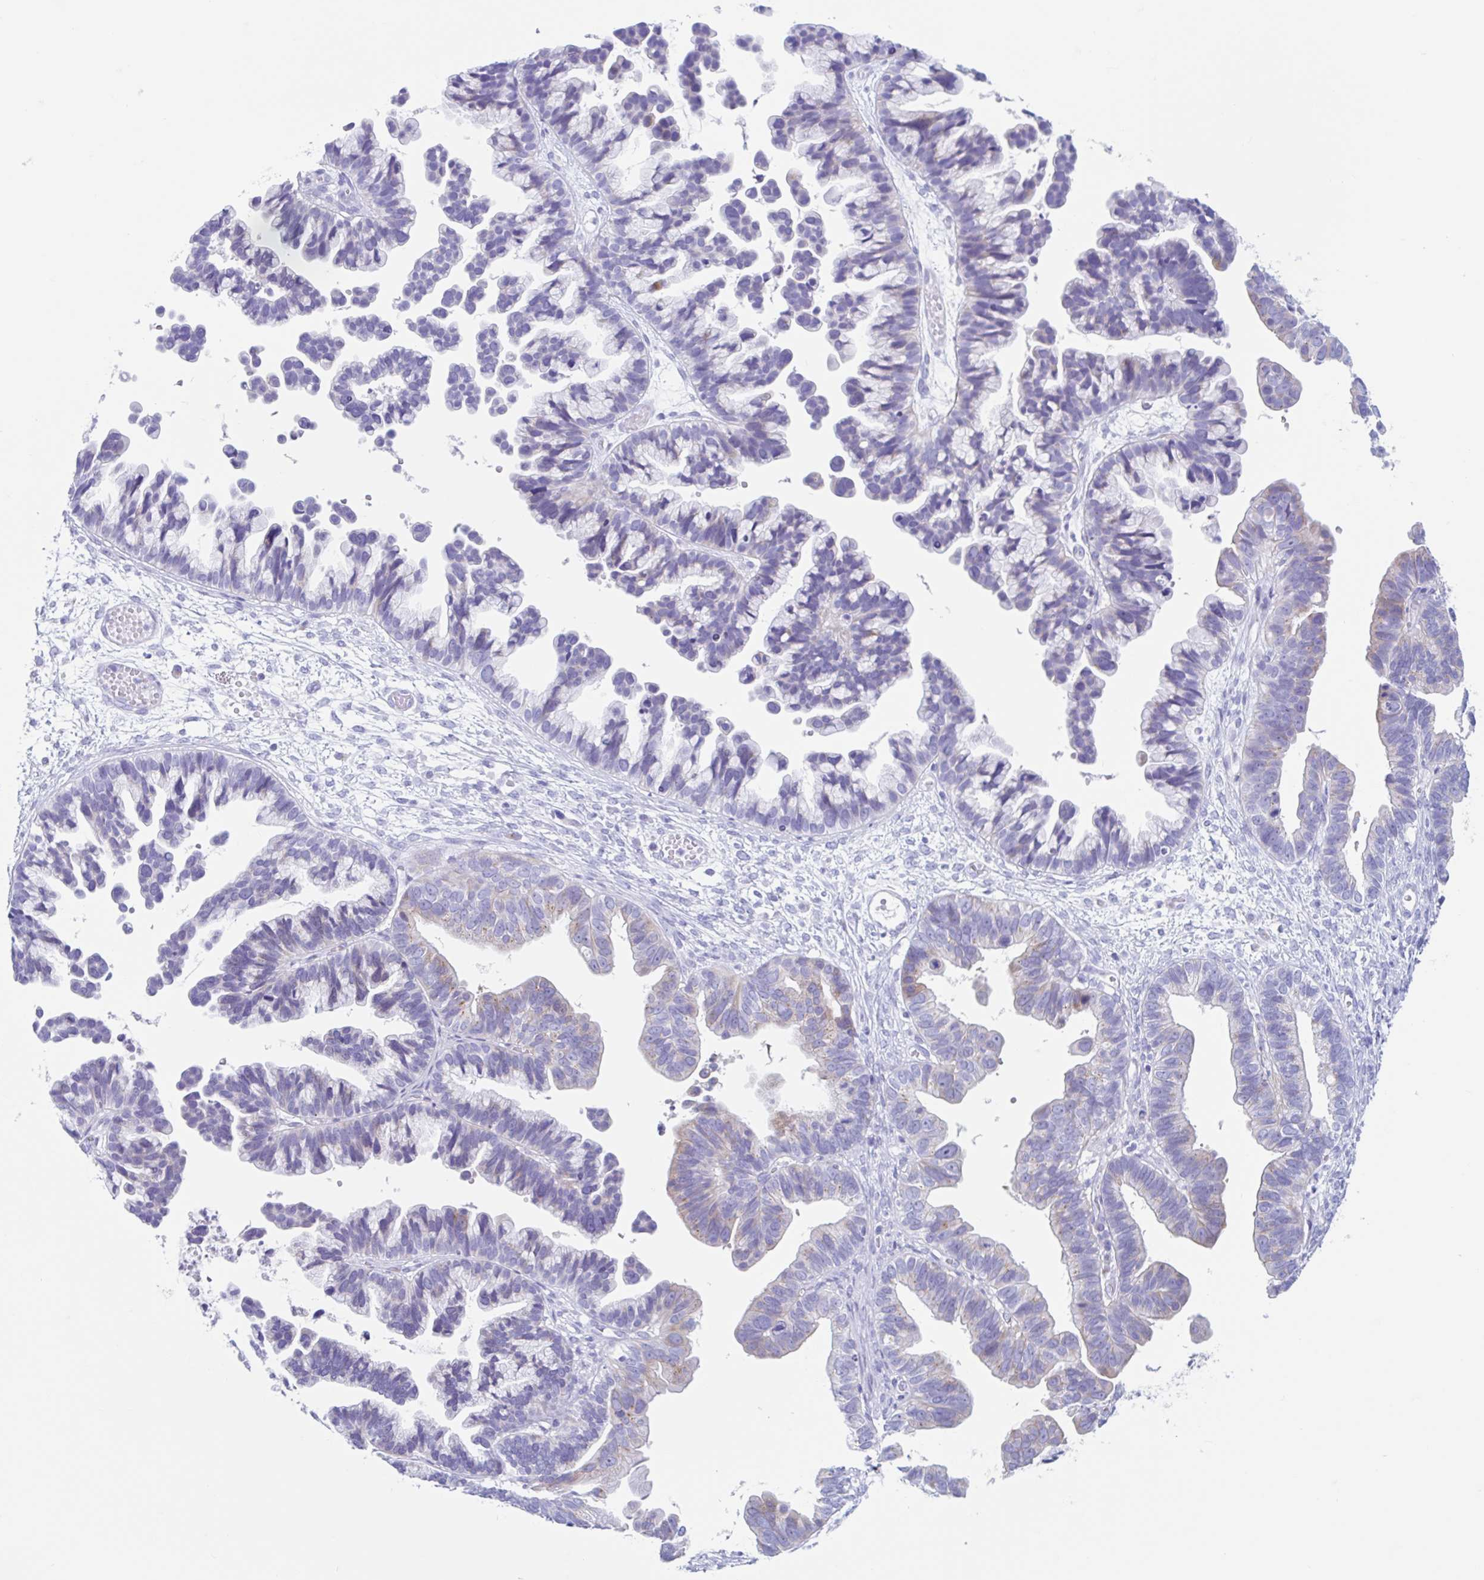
{"staining": {"intensity": "weak", "quantity": "<25%", "location": "cytoplasmic/membranous"}, "tissue": "ovarian cancer", "cell_type": "Tumor cells", "image_type": "cancer", "snomed": [{"axis": "morphology", "description": "Cystadenocarcinoma, serous, NOS"}, {"axis": "topography", "description": "Ovary"}], "caption": "Micrograph shows no protein staining in tumor cells of ovarian serous cystadenocarcinoma tissue. (DAB IHC, high magnification).", "gene": "CPTP", "patient": {"sex": "female", "age": 56}}